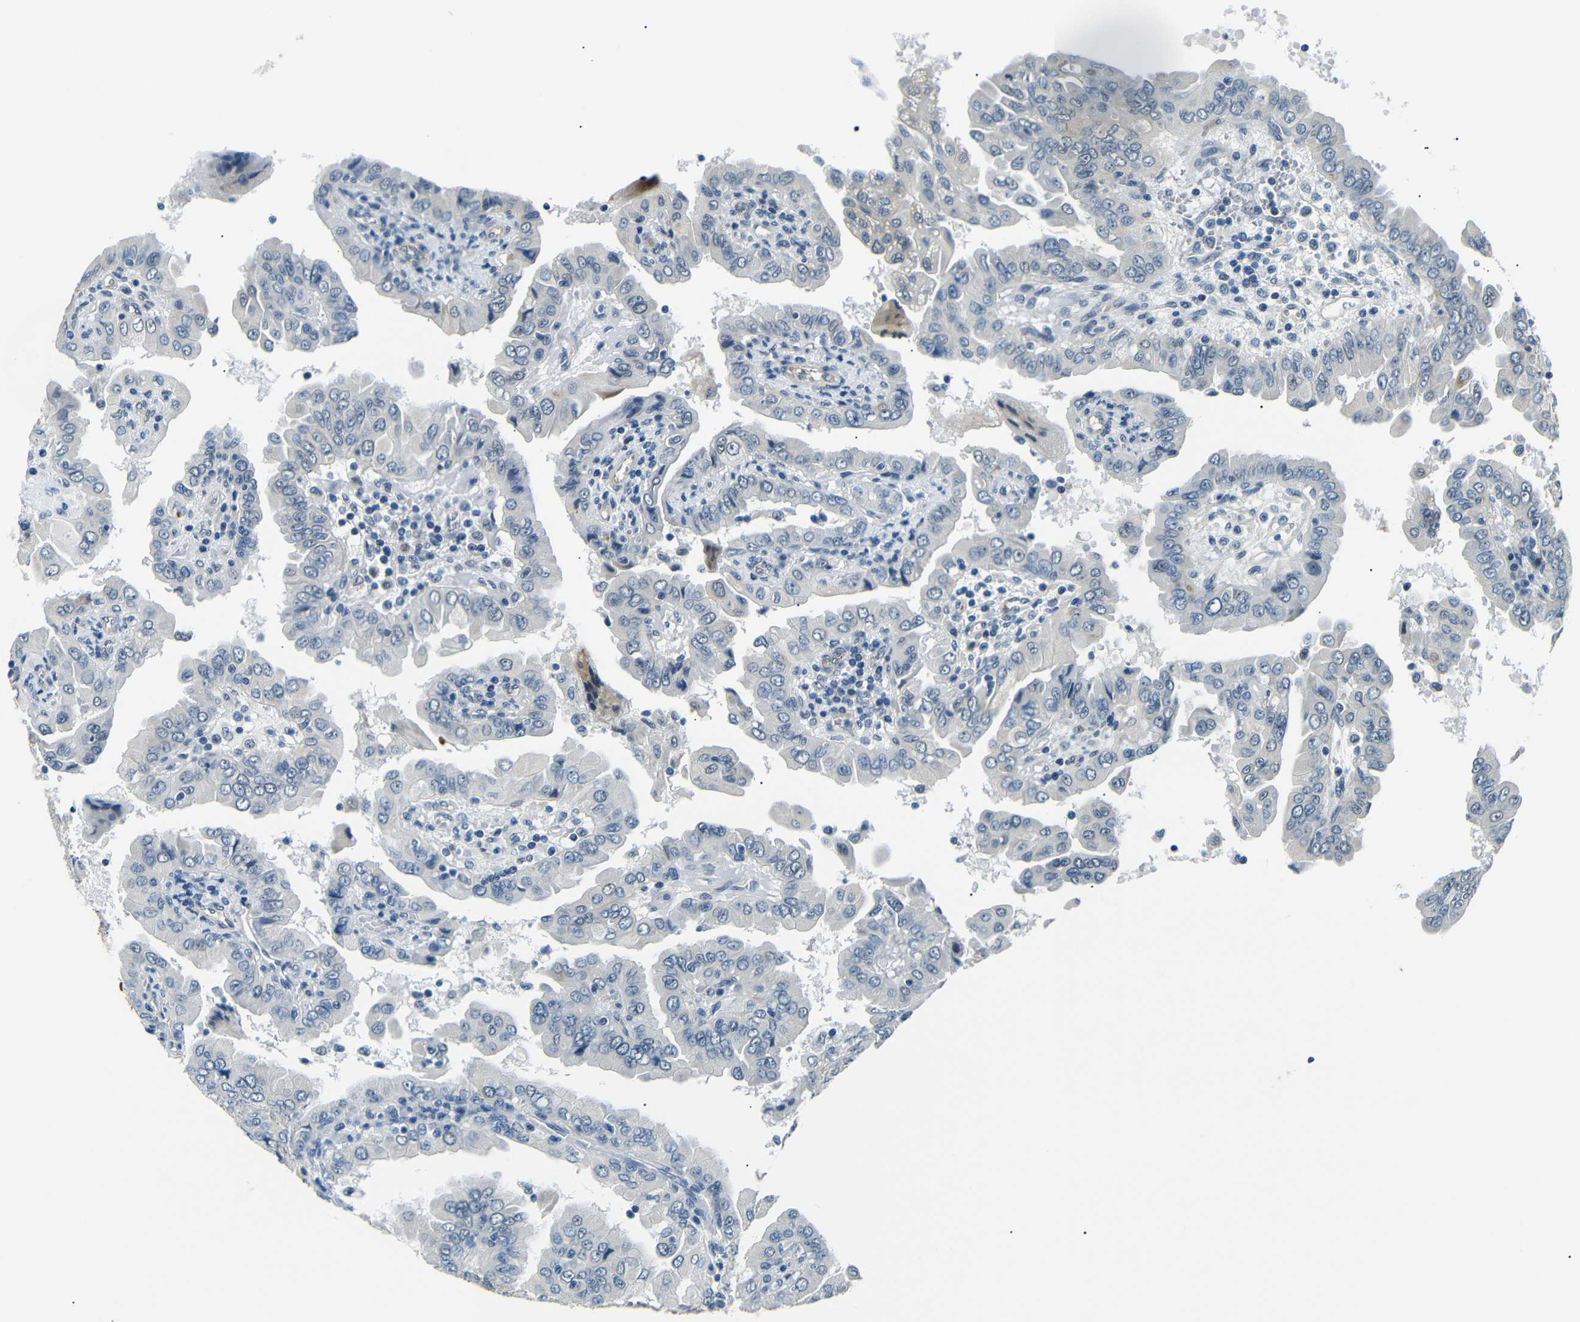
{"staining": {"intensity": "negative", "quantity": "none", "location": "none"}, "tissue": "thyroid cancer", "cell_type": "Tumor cells", "image_type": "cancer", "snomed": [{"axis": "morphology", "description": "Papillary adenocarcinoma, NOS"}, {"axis": "topography", "description": "Thyroid gland"}], "caption": "Immunohistochemical staining of thyroid papillary adenocarcinoma demonstrates no significant positivity in tumor cells.", "gene": "TAFA1", "patient": {"sex": "male", "age": 33}}